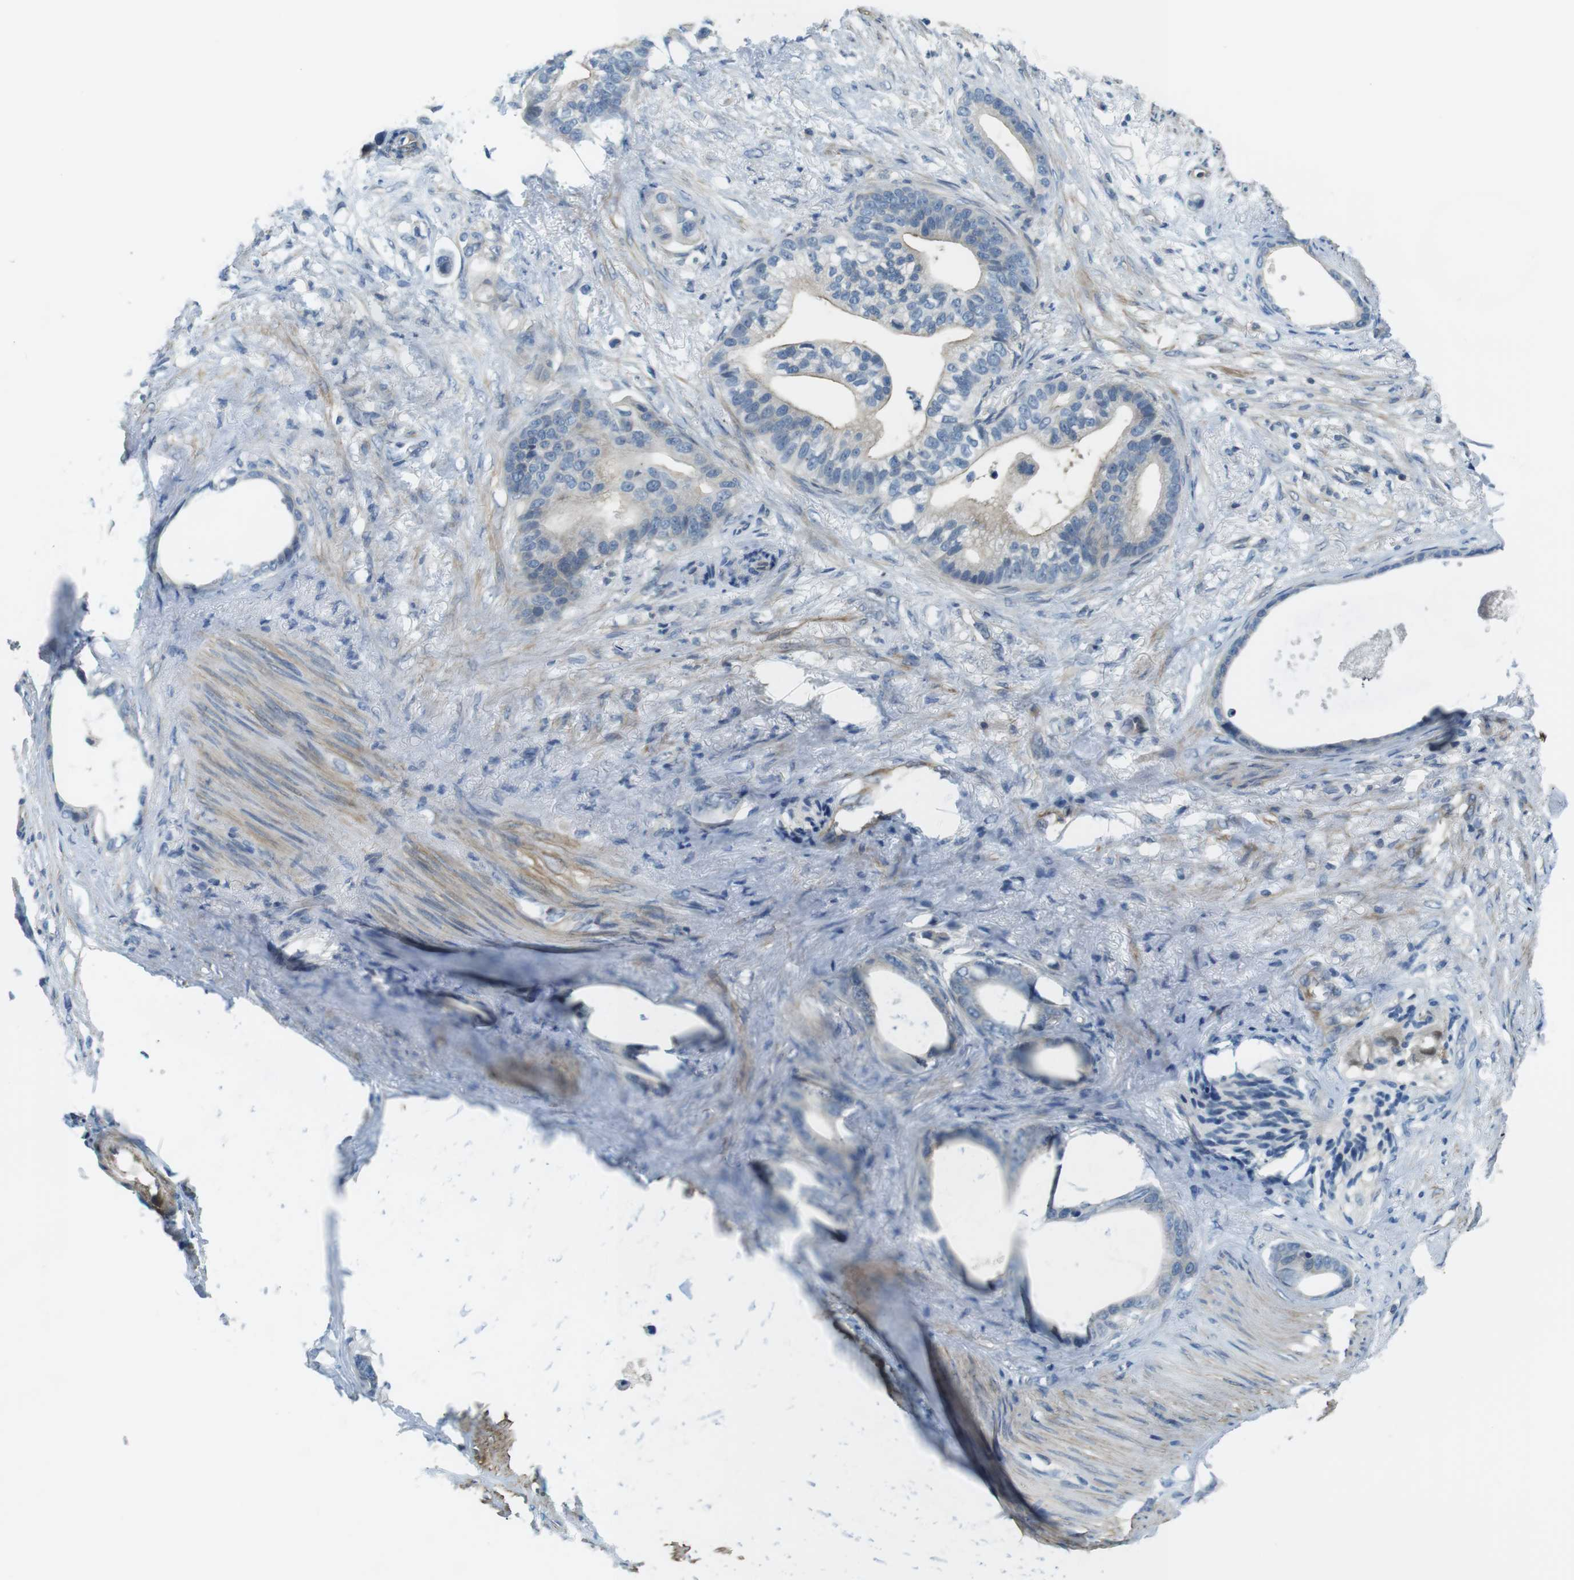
{"staining": {"intensity": "moderate", "quantity": "<25%", "location": "cytoplasmic/membranous"}, "tissue": "stomach cancer", "cell_type": "Tumor cells", "image_type": "cancer", "snomed": [{"axis": "morphology", "description": "Adenocarcinoma, NOS"}, {"axis": "topography", "description": "Stomach"}], "caption": "A high-resolution histopathology image shows IHC staining of adenocarcinoma (stomach), which shows moderate cytoplasmic/membranous positivity in about <25% of tumor cells.", "gene": "LRRC3B", "patient": {"sex": "female", "age": 75}}